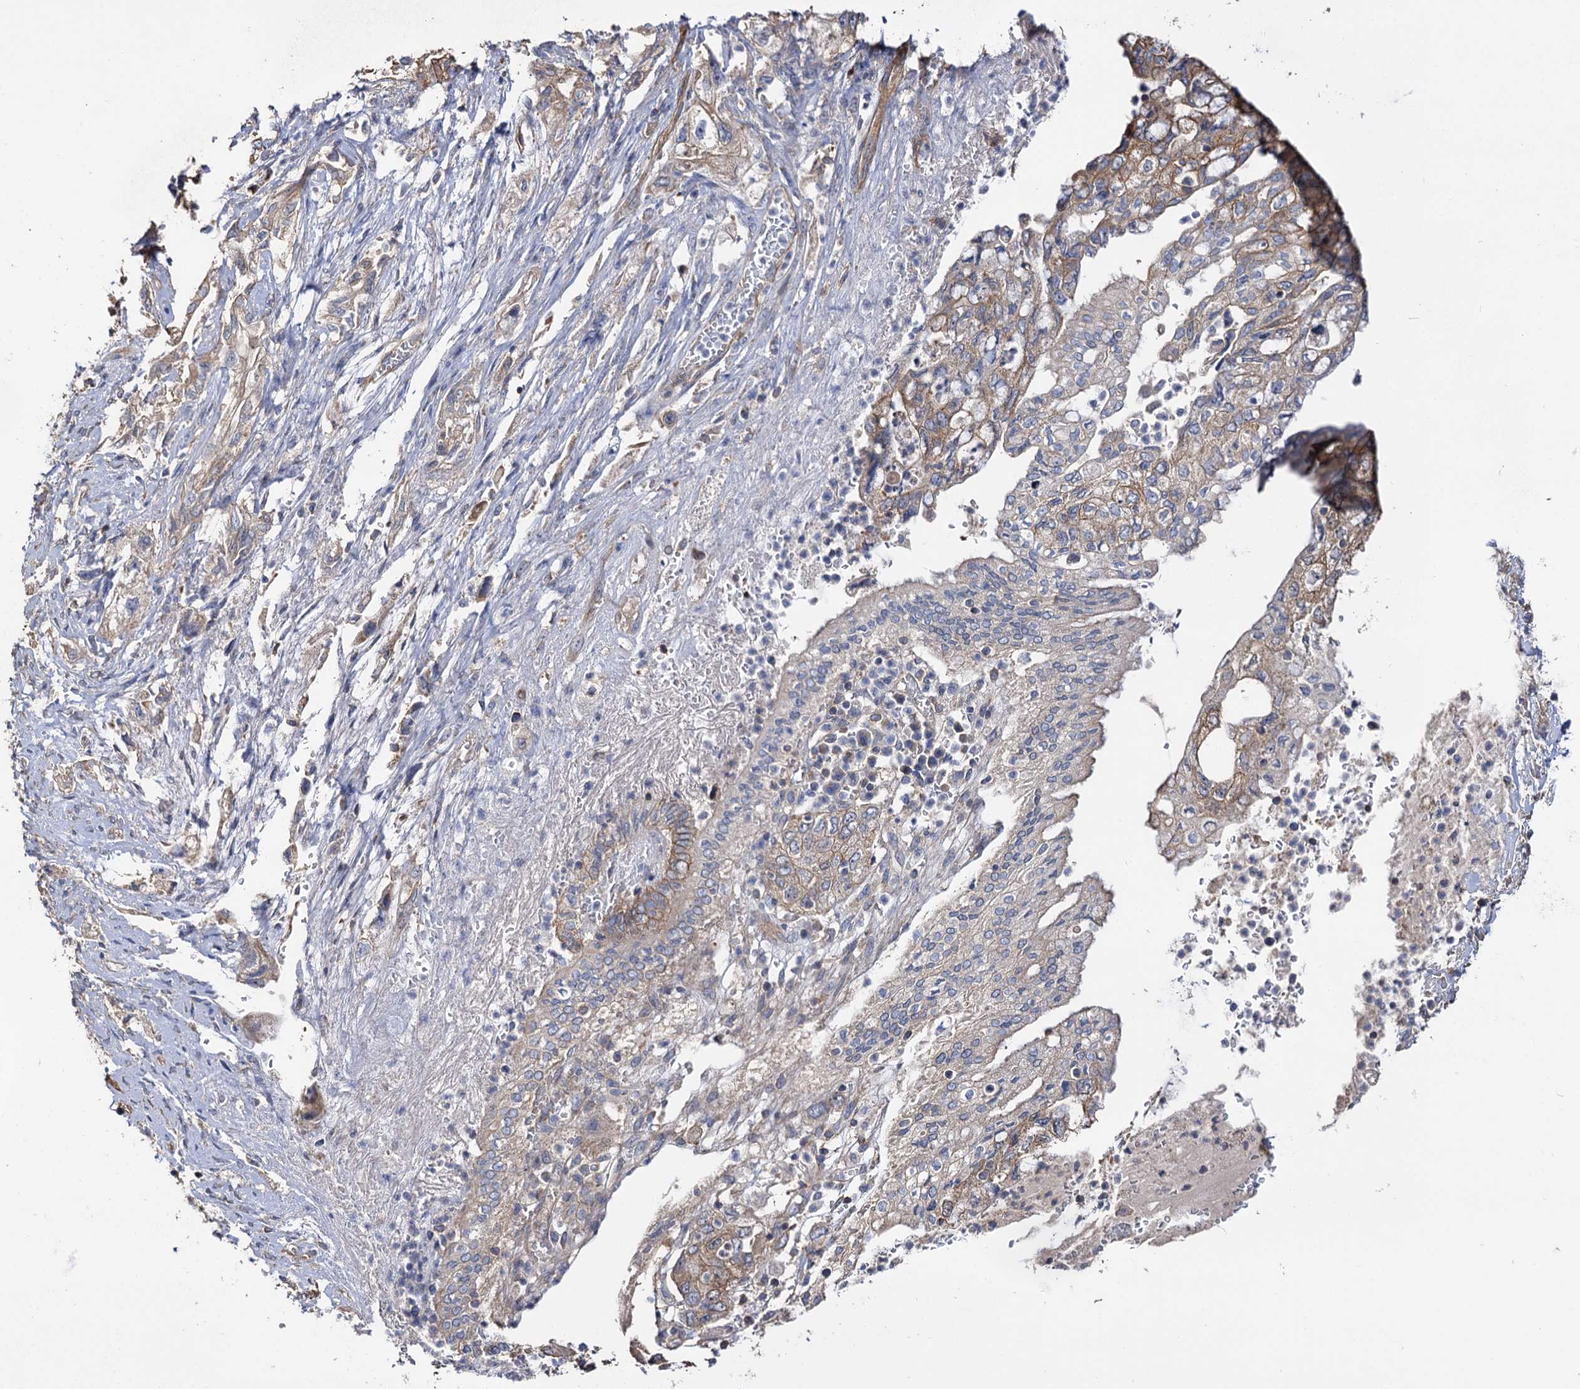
{"staining": {"intensity": "moderate", "quantity": "25%-75%", "location": "cytoplasmic/membranous"}, "tissue": "pancreatic cancer", "cell_type": "Tumor cells", "image_type": "cancer", "snomed": [{"axis": "morphology", "description": "Adenocarcinoma, NOS"}, {"axis": "topography", "description": "Pancreas"}], "caption": "Pancreatic adenocarcinoma was stained to show a protein in brown. There is medium levels of moderate cytoplasmic/membranous staining in approximately 25%-75% of tumor cells. (IHC, brightfield microscopy, high magnification).", "gene": "IDI1", "patient": {"sex": "female", "age": 73}}